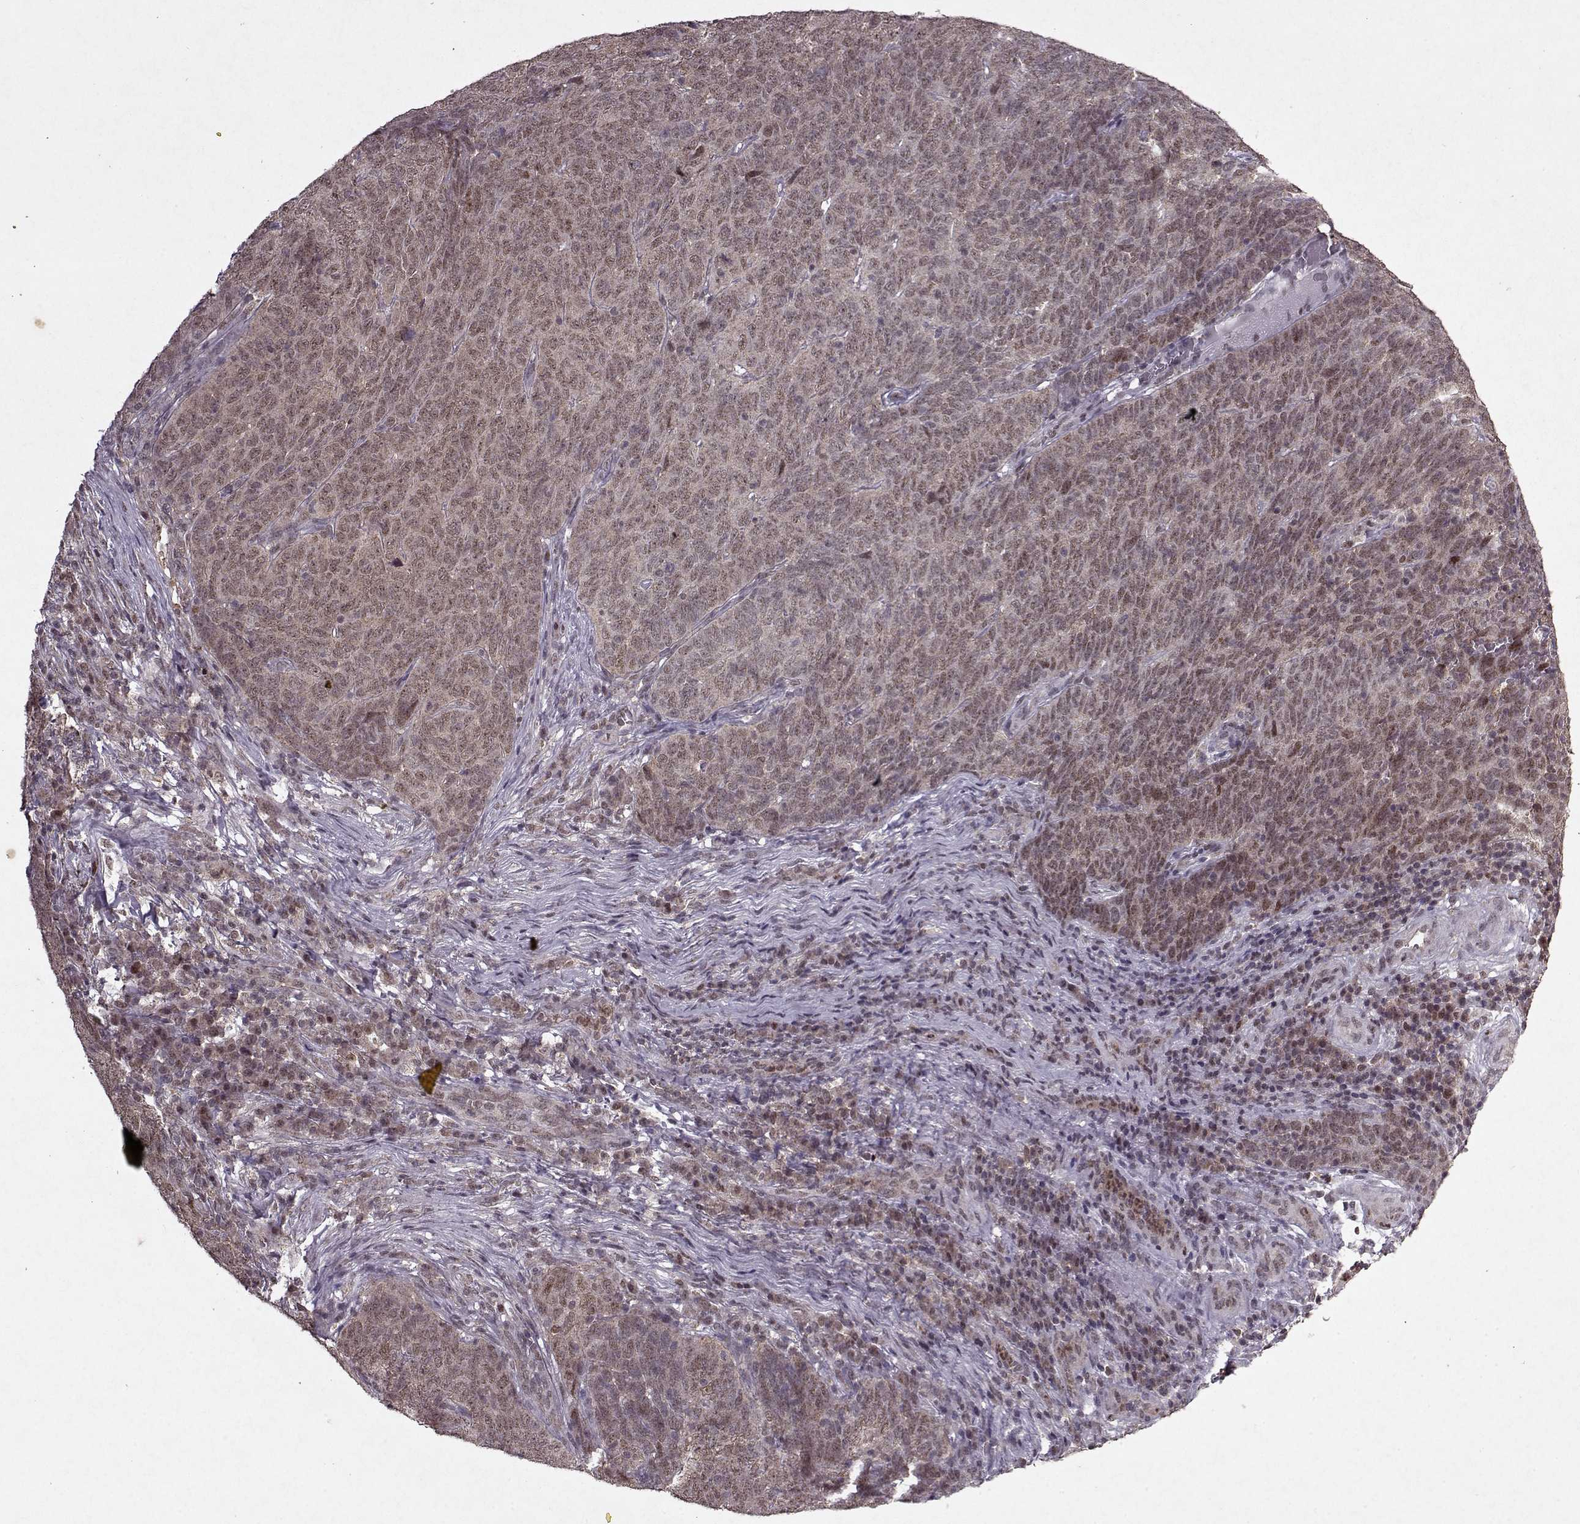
{"staining": {"intensity": "weak", "quantity": ">75%", "location": "cytoplasmic/membranous,nuclear"}, "tissue": "skin cancer", "cell_type": "Tumor cells", "image_type": "cancer", "snomed": [{"axis": "morphology", "description": "Squamous cell carcinoma, NOS"}, {"axis": "topography", "description": "Skin"}, {"axis": "topography", "description": "Anal"}], "caption": "IHC of skin cancer shows low levels of weak cytoplasmic/membranous and nuclear expression in approximately >75% of tumor cells. (Stains: DAB in brown, nuclei in blue, Microscopy: brightfield microscopy at high magnification).", "gene": "PSMA7", "patient": {"sex": "female", "age": 51}}